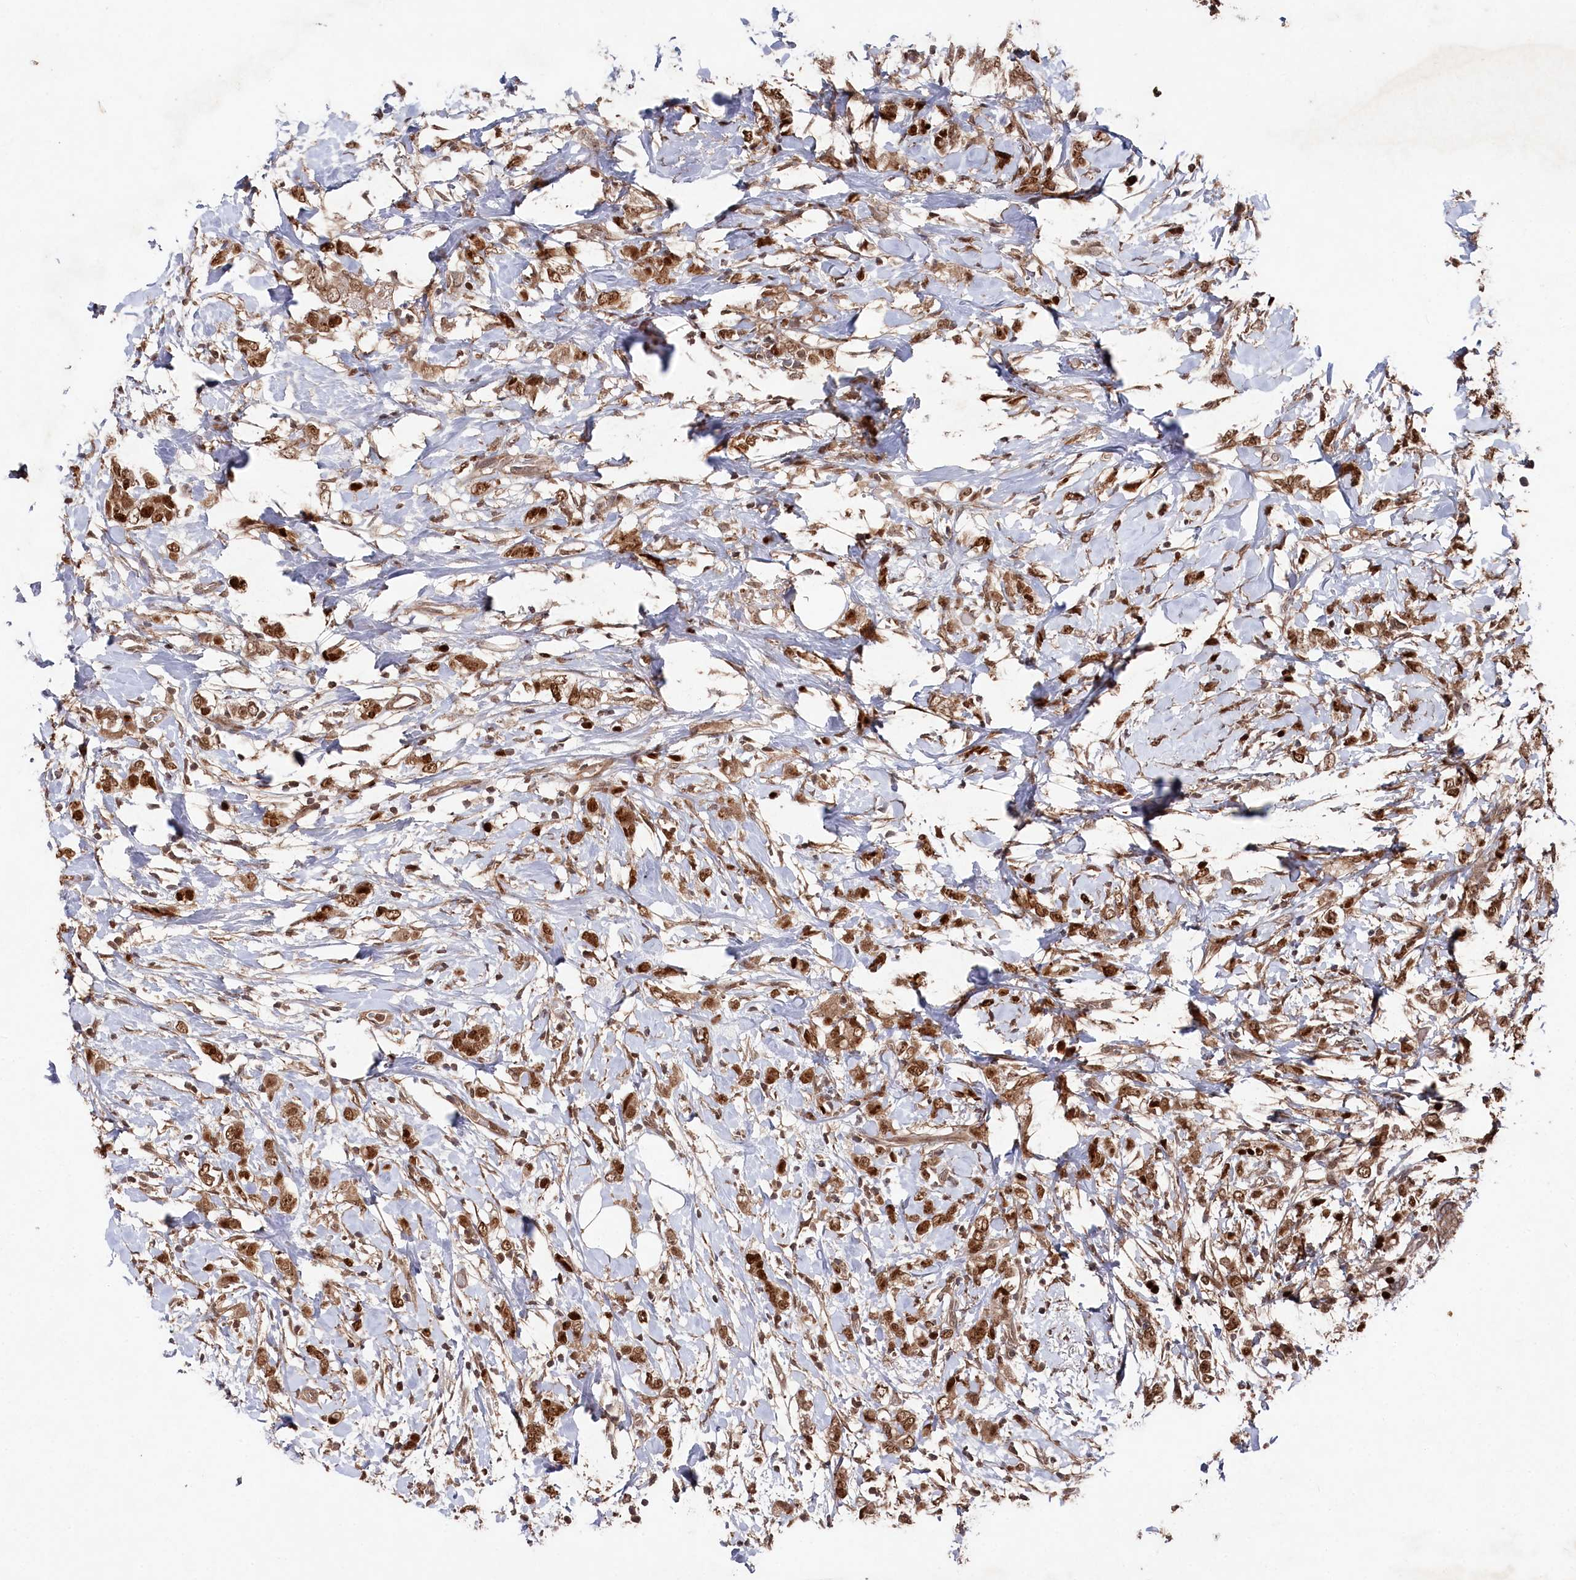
{"staining": {"intensity": "strong", "quantity": ">75%", "location": "cytoplasmic/membranous,nuclear"}, "tissue": "breast cancer", "cell_type": "Tumor cells", "image_type": "cancer", "snomed": [{"axis": "morphology", "description": "Normal tissue, NOS"}, {"axis": "morphology", "description": "Lobular carcinoma"}, {"axis": "topography", "description": "Breast"}], "caption": "A brown stain shows strong cytoplasmic/membranous and nuclear positivity of a protein in breast cancer (lobular carcinoma) tumor cells.", "gene": "BORCS7", "patient": {"sex": "female", "age": 47}}